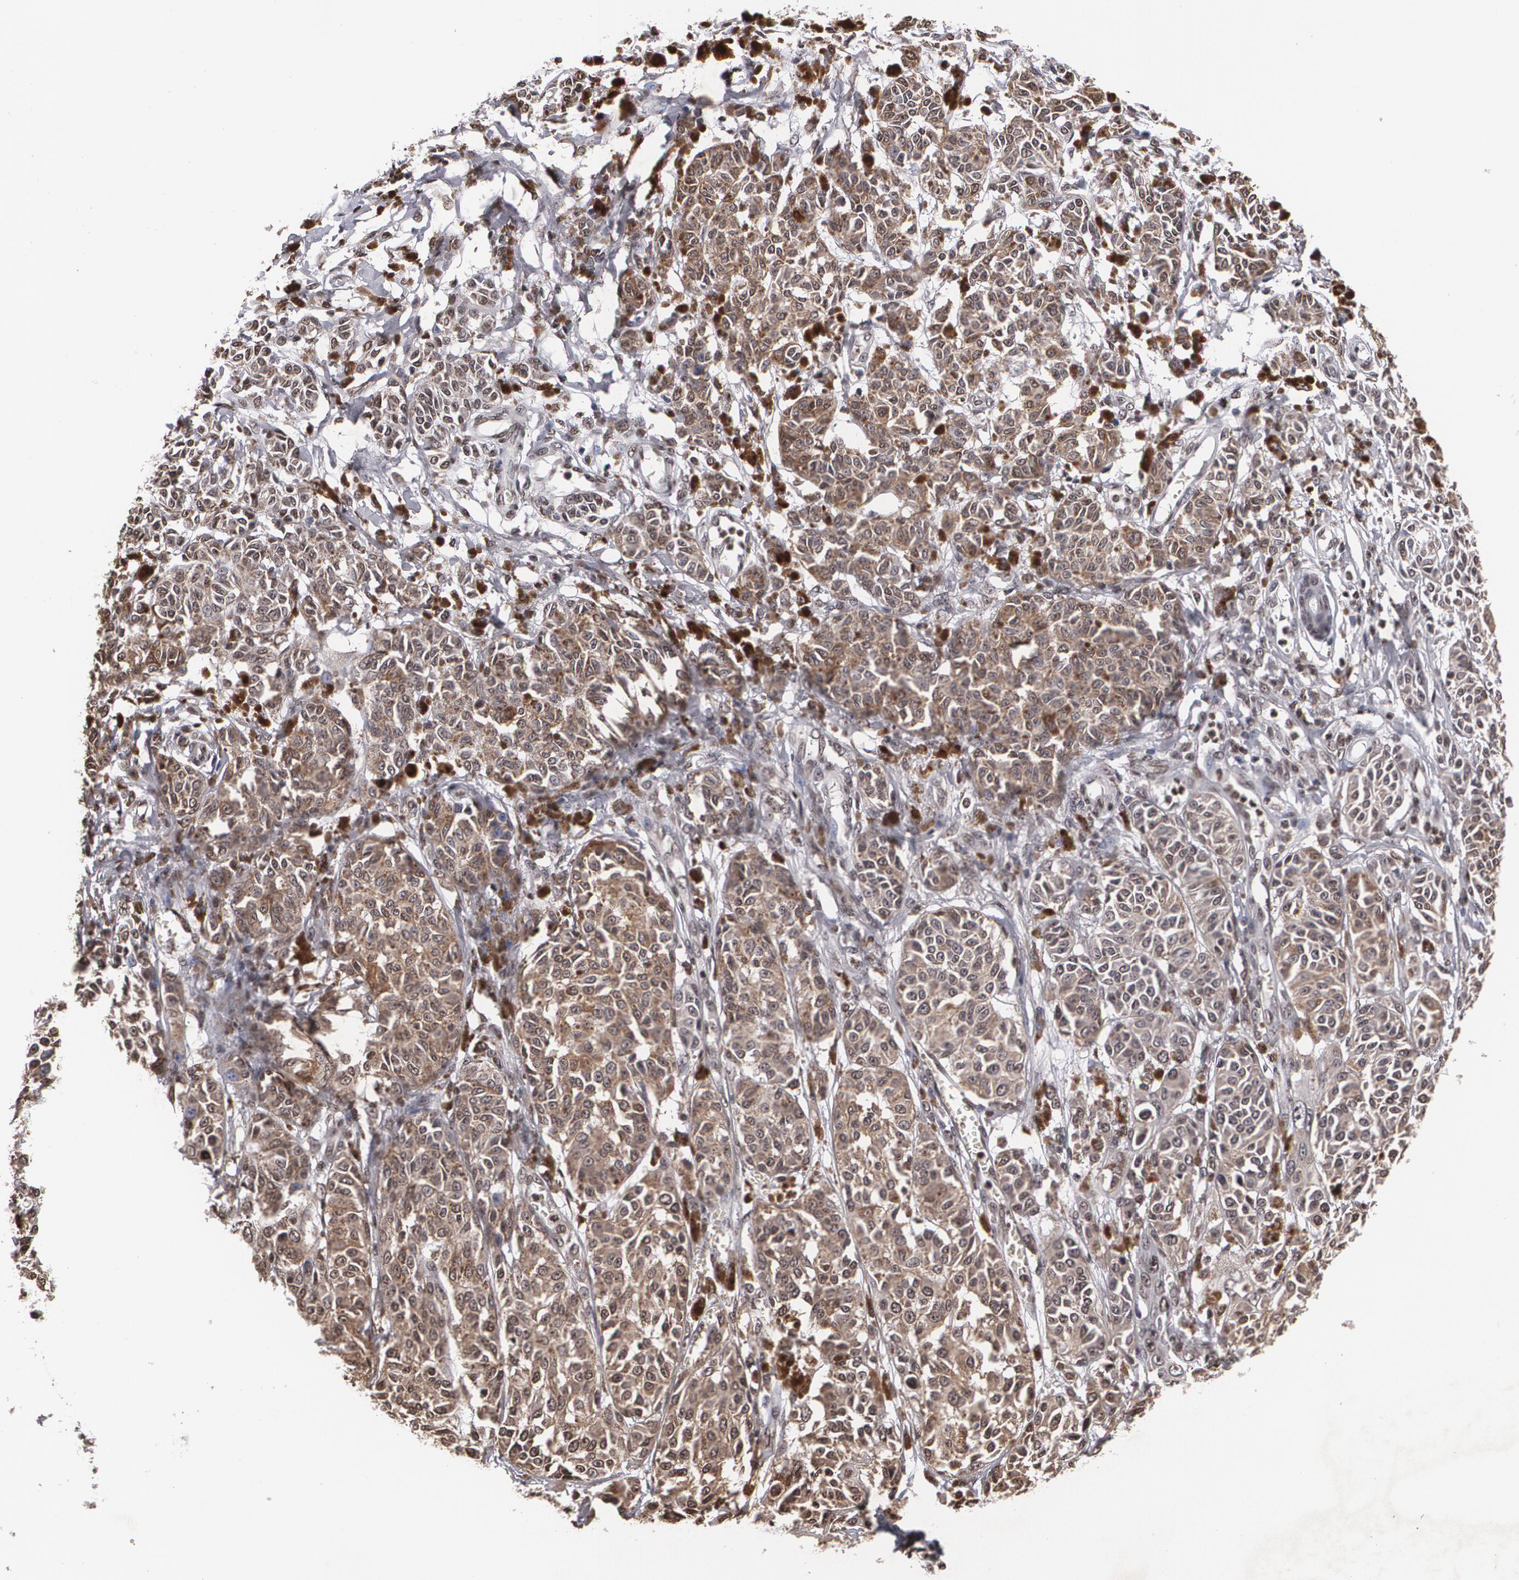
{"staining": {"intensity": "weak", "quantity": "25%-75%", "location": "cytoplasmic/membranous,nuclear"}, "tissue": "melanoma", "cell_type": "Tumor cells", "image_type": "cancer", "snomed": [{"axis": "morphology", "description": "Malignant melanoma, NOS"}, {"axis": "topography", "description": "Skin"}], "caption": "Immunohistochemical staining of malignant melanoma demonstrates weak cytoplasmic/membranous and nuclear protein staining in about 25%-75% of tumor cells.", "gene": "MVP", "patient": {"sex": "male", "age": 76}}